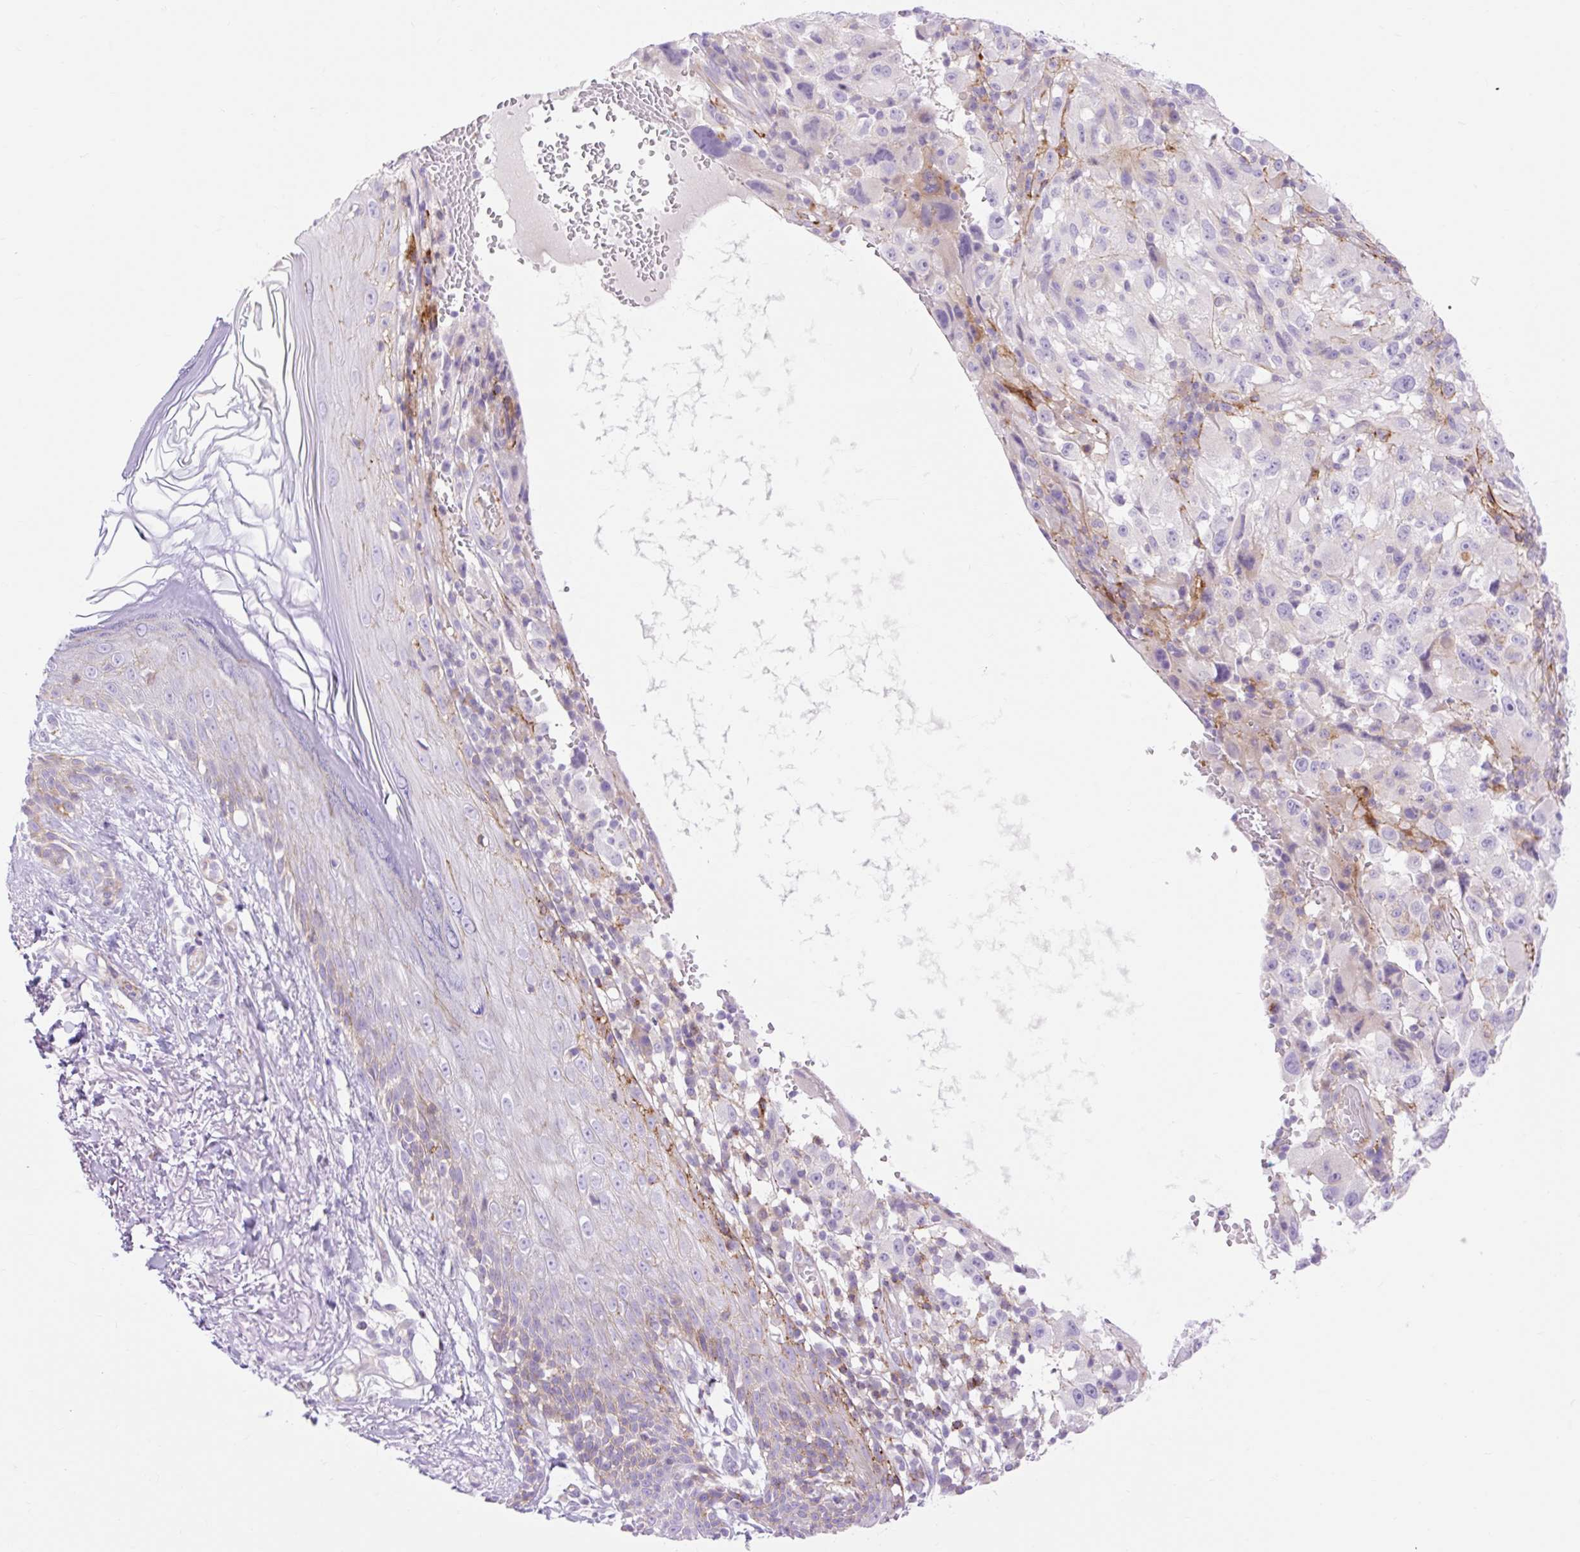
{"staining": {"intensity": "negative", "quantity": "none", "location": "none"}, "tissue": "melanoma", "cell_type": "Tumor cells", "image_type": "cancer", "snomed": [{"axis": "morphology", "description": "Malignant melanoma, NOS"}, {"axis": "topography", "description": "Skin"}], "caption": "The image reveals no significant positivity in tumor cells of melanoma. (DAB (3,3'-diaminobenzidine) immunohistochemistry (IHC) visualized using brightfield microscopy, high magnification).", "gene": "CORO7-PAM16", "patient": {"sex": "female", "age": 71}}